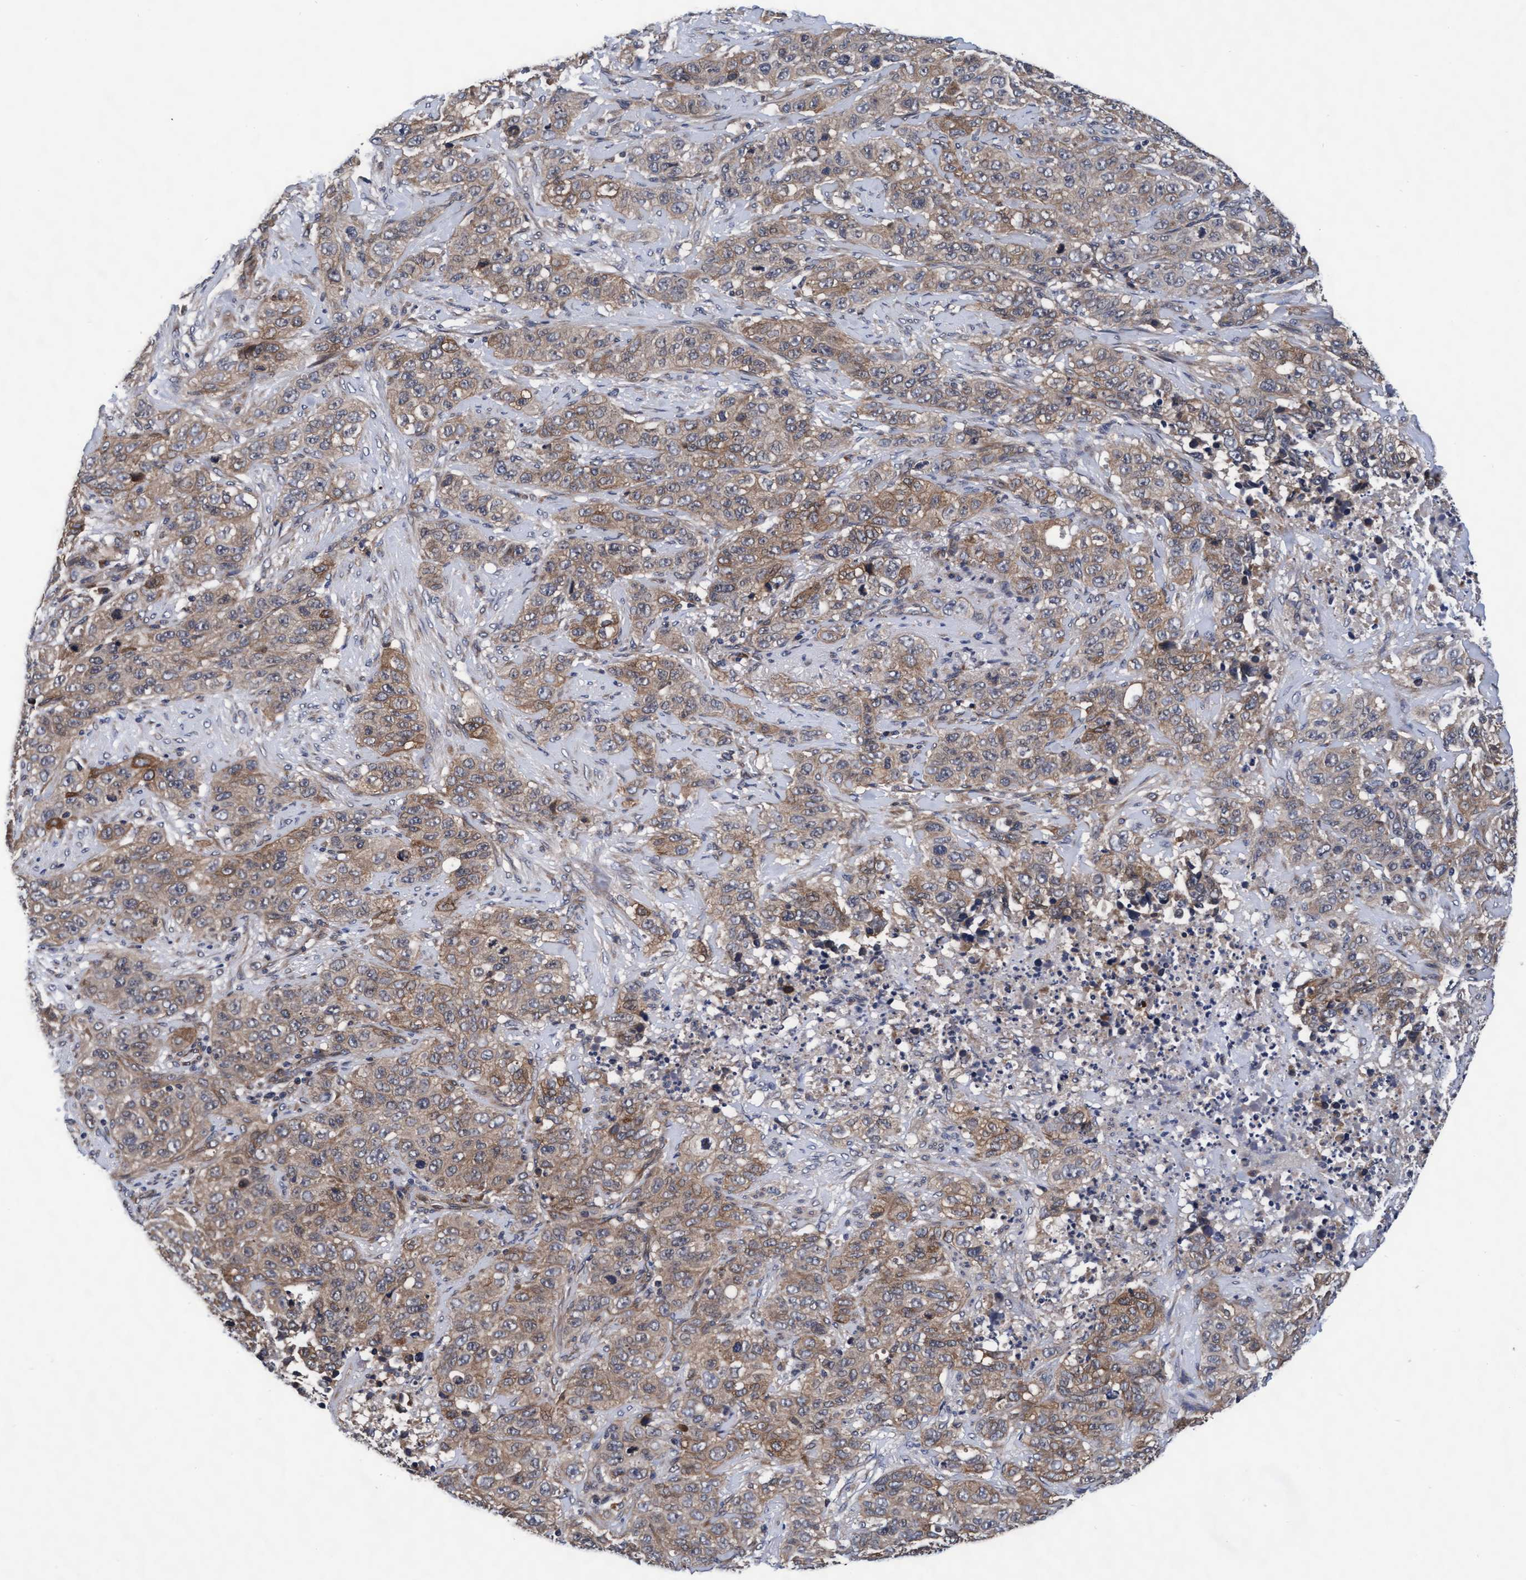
{"staining": {"intensity": "weak", "quantity": ">75%", "location": "cytoplasmic/membranous"}, "tissue": "stomach cancer", "cell_type": "Tumor cells", "image_type": "cancer", "snomed": [{"axis": "morphology", "description": "Adenocarcinoma, NOS"}, {"axis": "topography", "description": "Stomach"}], "caption": "Immunohistochemical staining of adenocarcinoma (stomach) reveals weak cytoplasmic/membranous protein staining in about >75% of tumor cells.", "gene": "EFCAB13", "patient": {"sex": "male", "age": 48}}